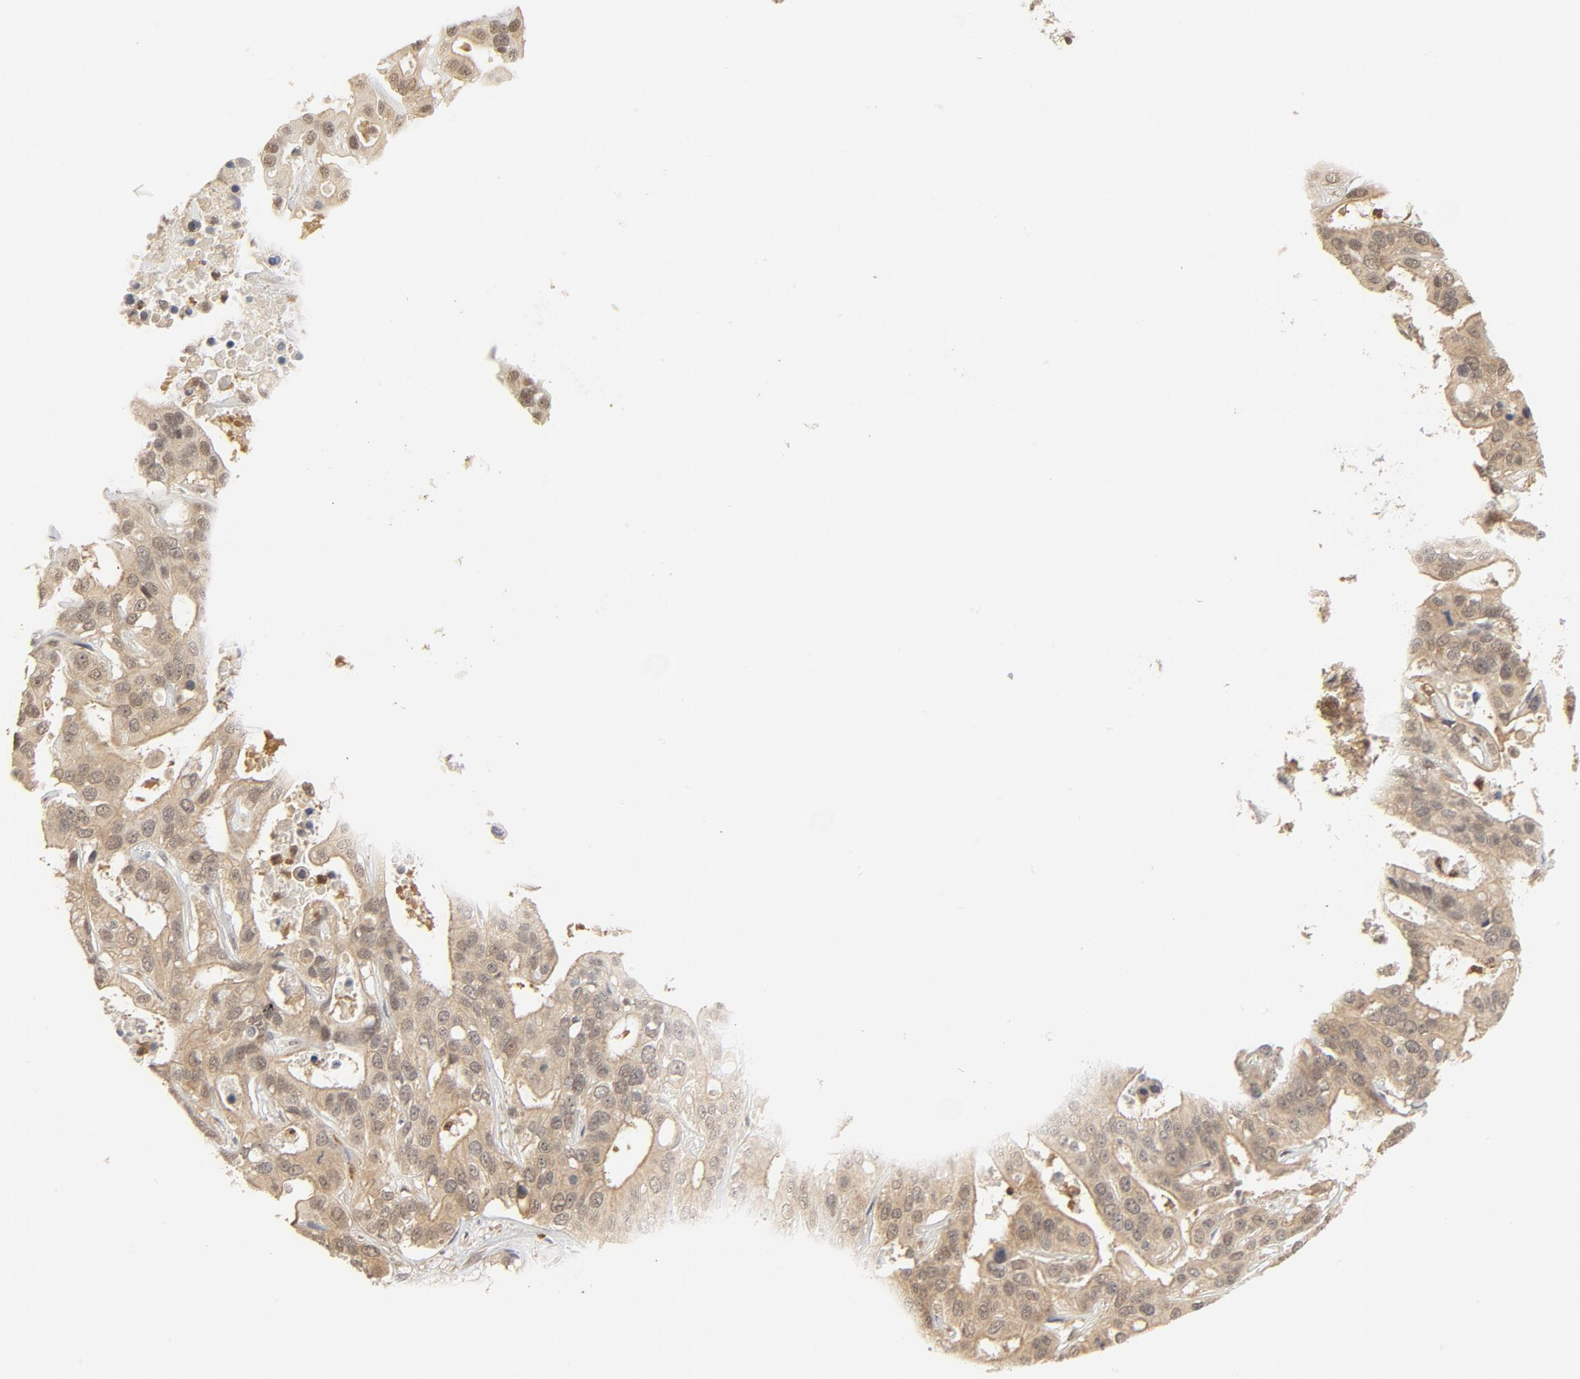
{"staining": {"intensity": "weak", "quantity": ">75%", "location": "cytoplasmic/membranous"}, "tissue": "liver cancer", "cell_type": "Tumor cells", "image_type": "cancer", "snomed": [{"axis": "morphology", "description": "Cholangiocarcinoma"}, {"axis": "topography", "description": "Liver"}], "caption": "Tumor cells exhibit low levels of weak cytoplasmic/membranous expression in approximately >75% of cells in liver cholangiocarcinoma.", "gene": "NEDD8", "patient": {"sex": "female", "age": 65}}